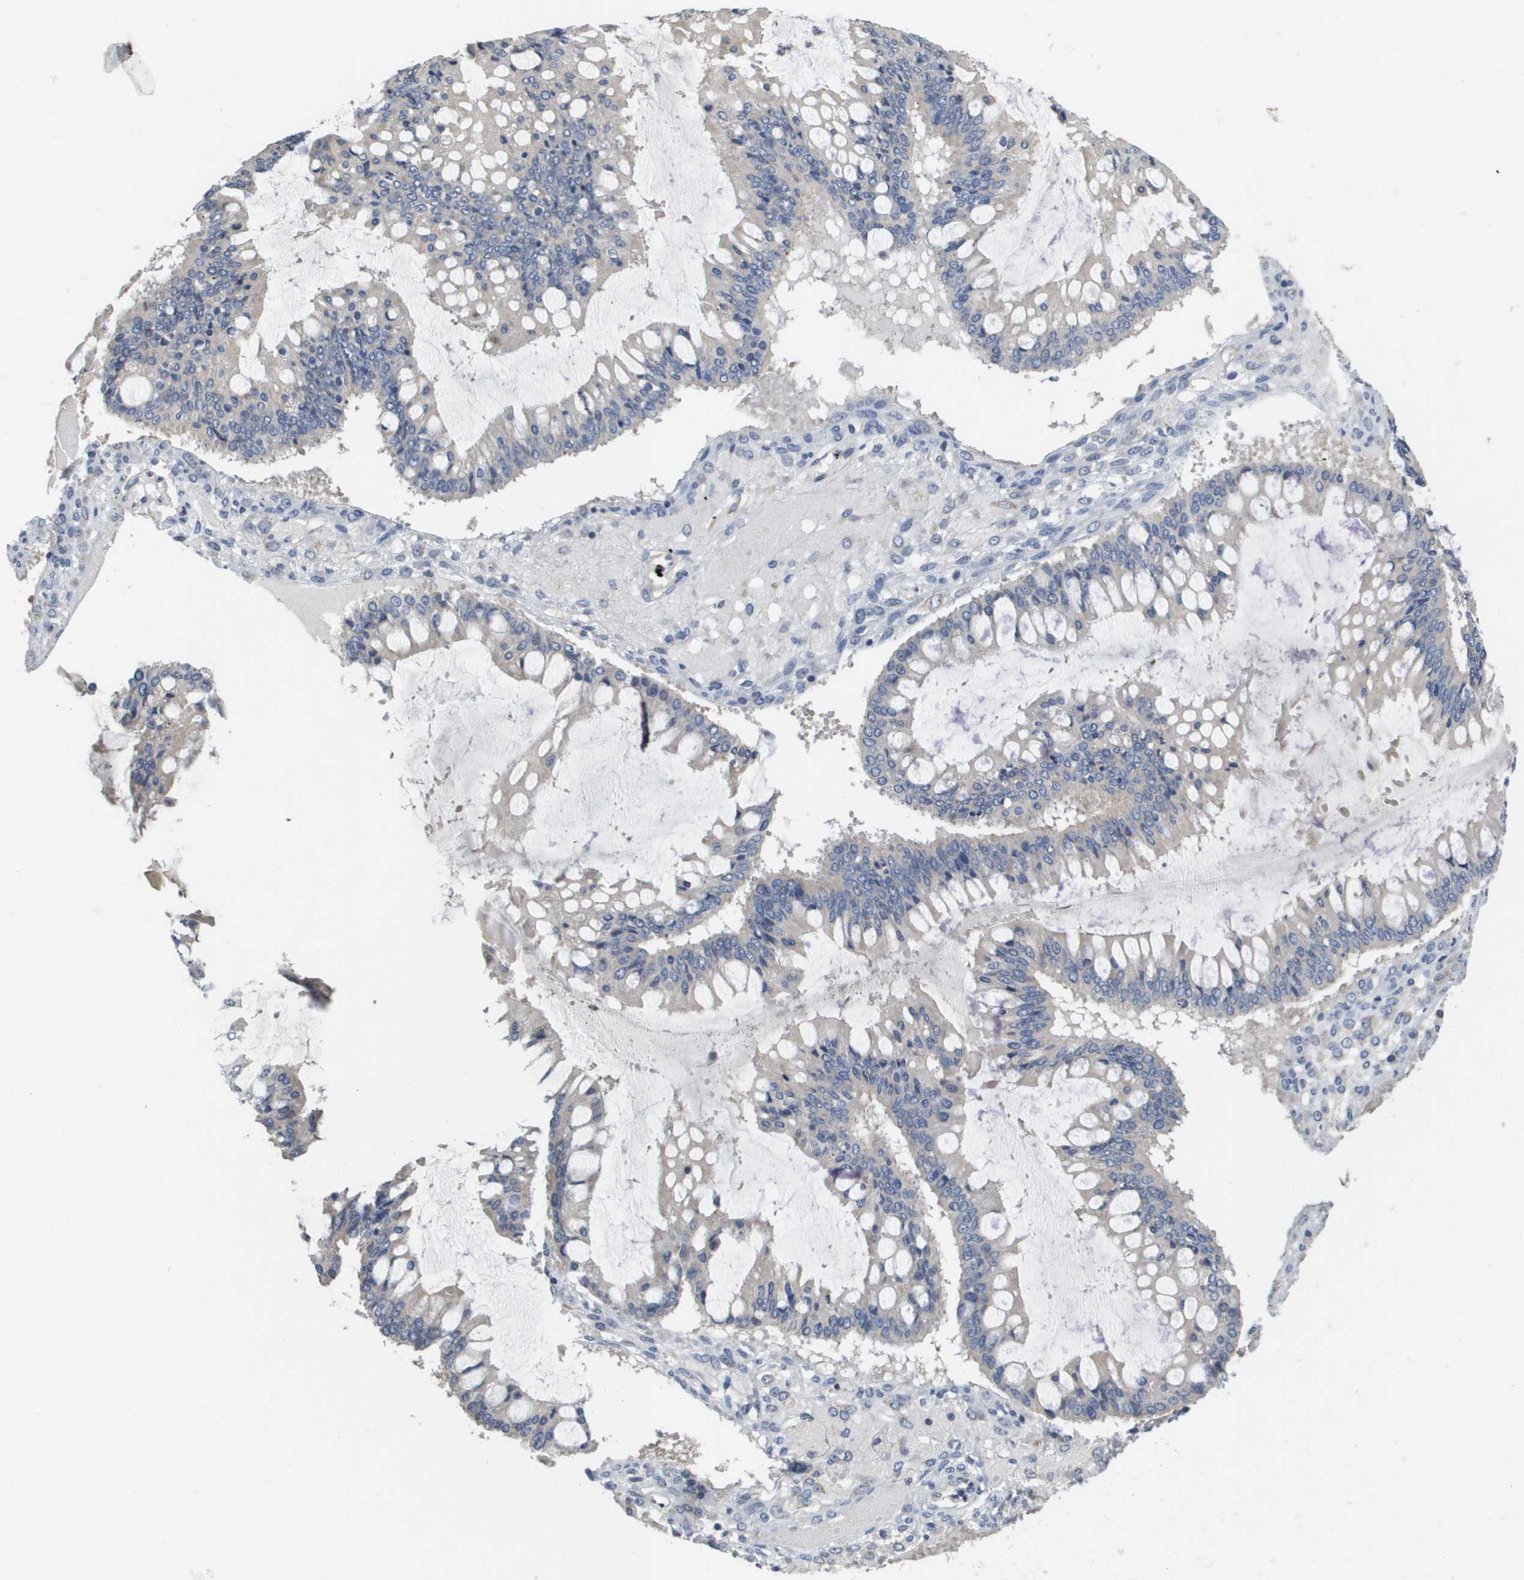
{"staining": {"intensity": "negative", "quantity": "none", "location": "none"}, "tissue": "ovarian cancer", "cell_type": "Tumor cells", "image_type": "cancer", "snomed": [{"axis": "morphology", "description": "Cystadenocarcinoma, mucinous, NOS"}, {"axis": "topography", "description": "Ovary"}], "caption": "A high-resolution micrograph shows immunohistochemistry (IHC) staining of ovarian cancer (mucinous cystadenocarcinoma), which reveals no significant staining in tumor cells. (Brightfield microscopy of DAB immunohistochemistry at high magnification).", "gene": "CAPN11", "patient": {"sex": "female", "age": 73}}